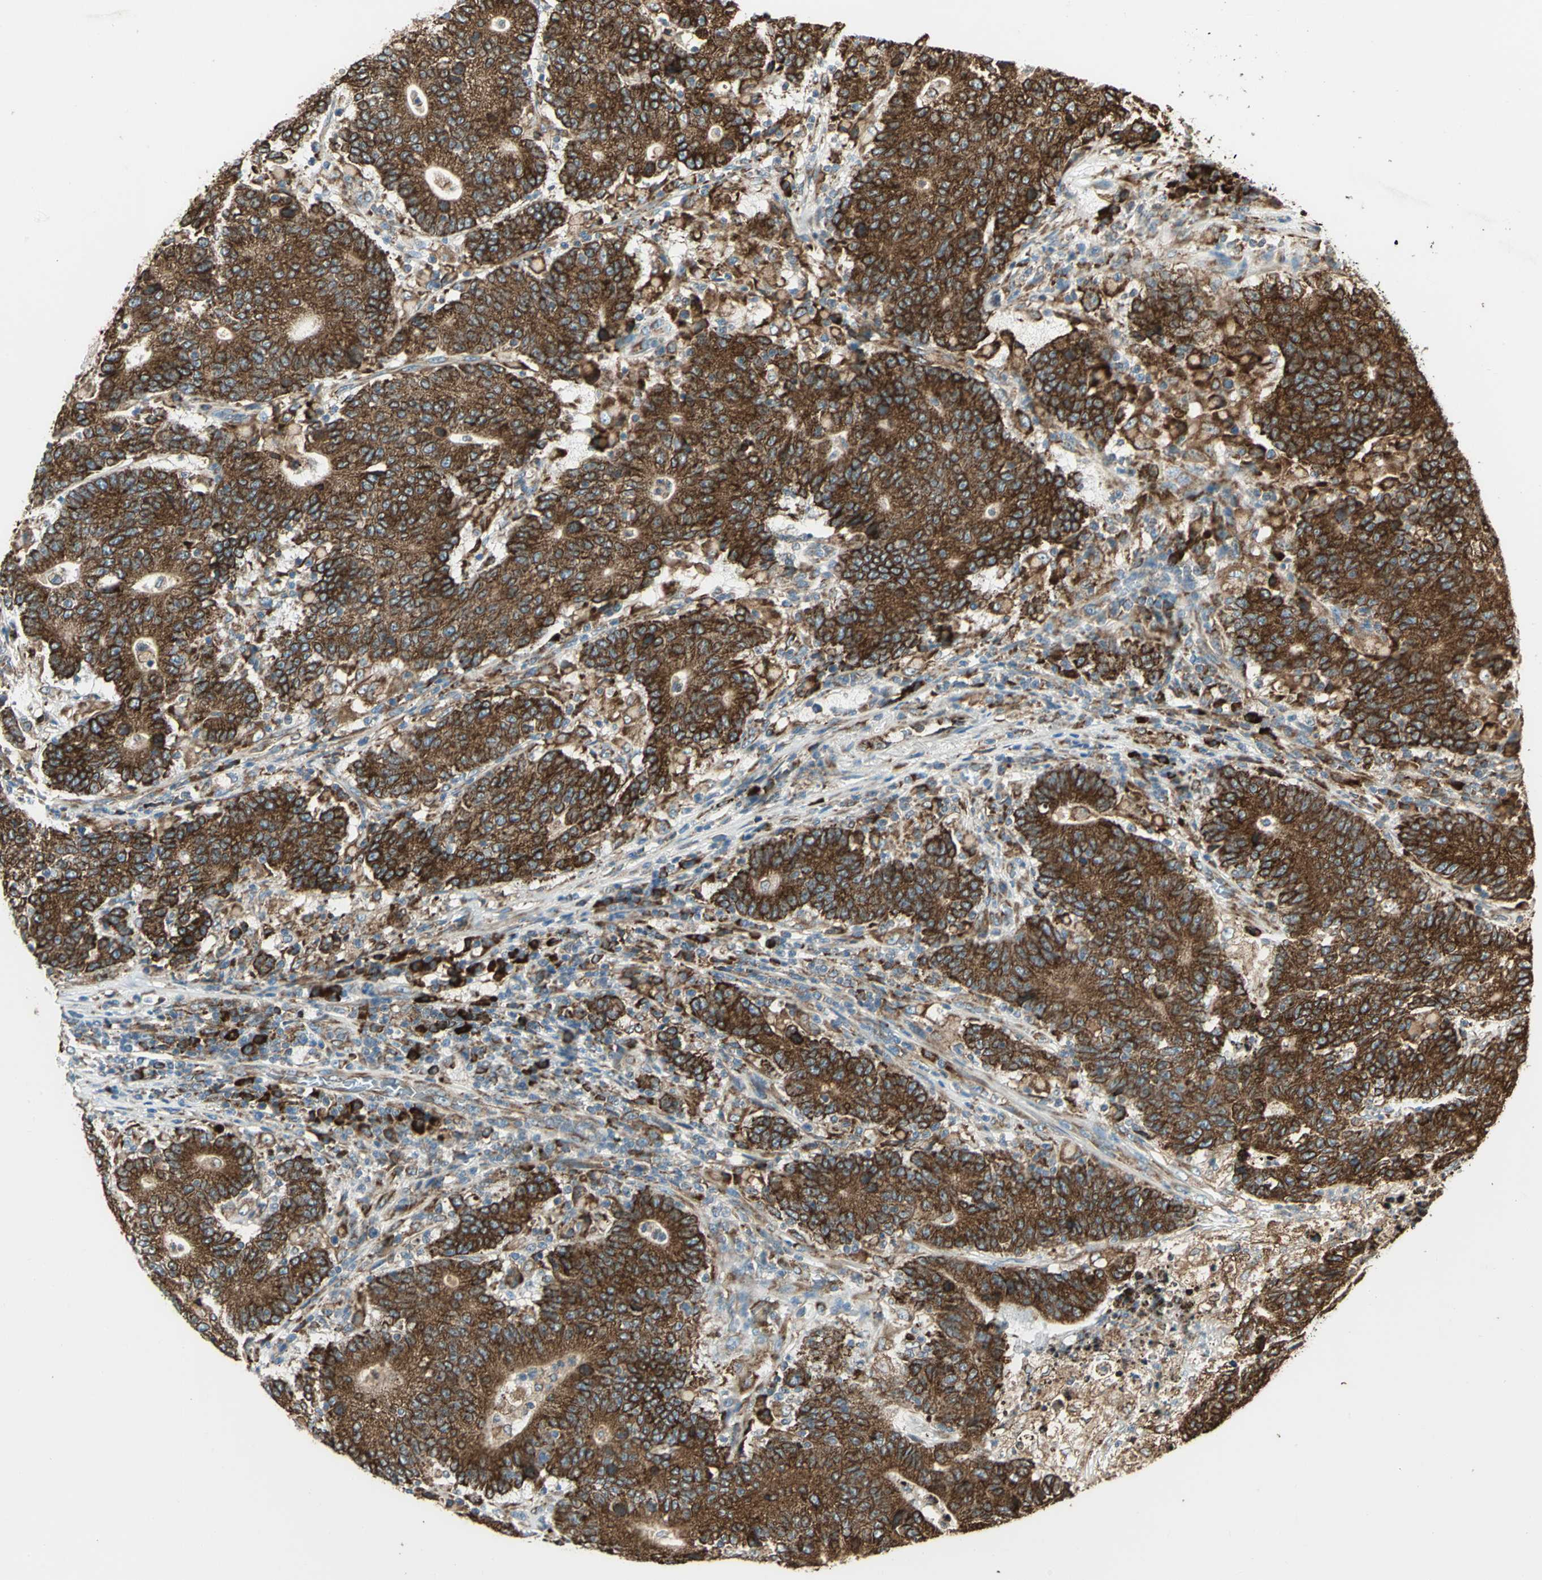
{"staining": {"intensity": "strong", "quantity": ">75%", "location": "cytoplasmic/membranous"}, "tissue": "colorectal cancer", "cell_type": "Tumor cells", "image_type": "cancer", "snomed": [{"axis": "morphology", "description": "Normal tissue, NOS"}, {"axis": "morphology", "description": "Adenocarcinoma, NOS"}, {"axis": "topography", "description": "Colon"}], "caption": "The micrograph displays a brown stain indicating the presence of a protein in the cytoplasmic/membranous of tumor cells in colorectal cancer (adenocarcinoma). (Brightfield microscopy of DAB IHC at high magnification).", "gene": "PDIA4", "patient": {"sex": "female", "age": 75}}